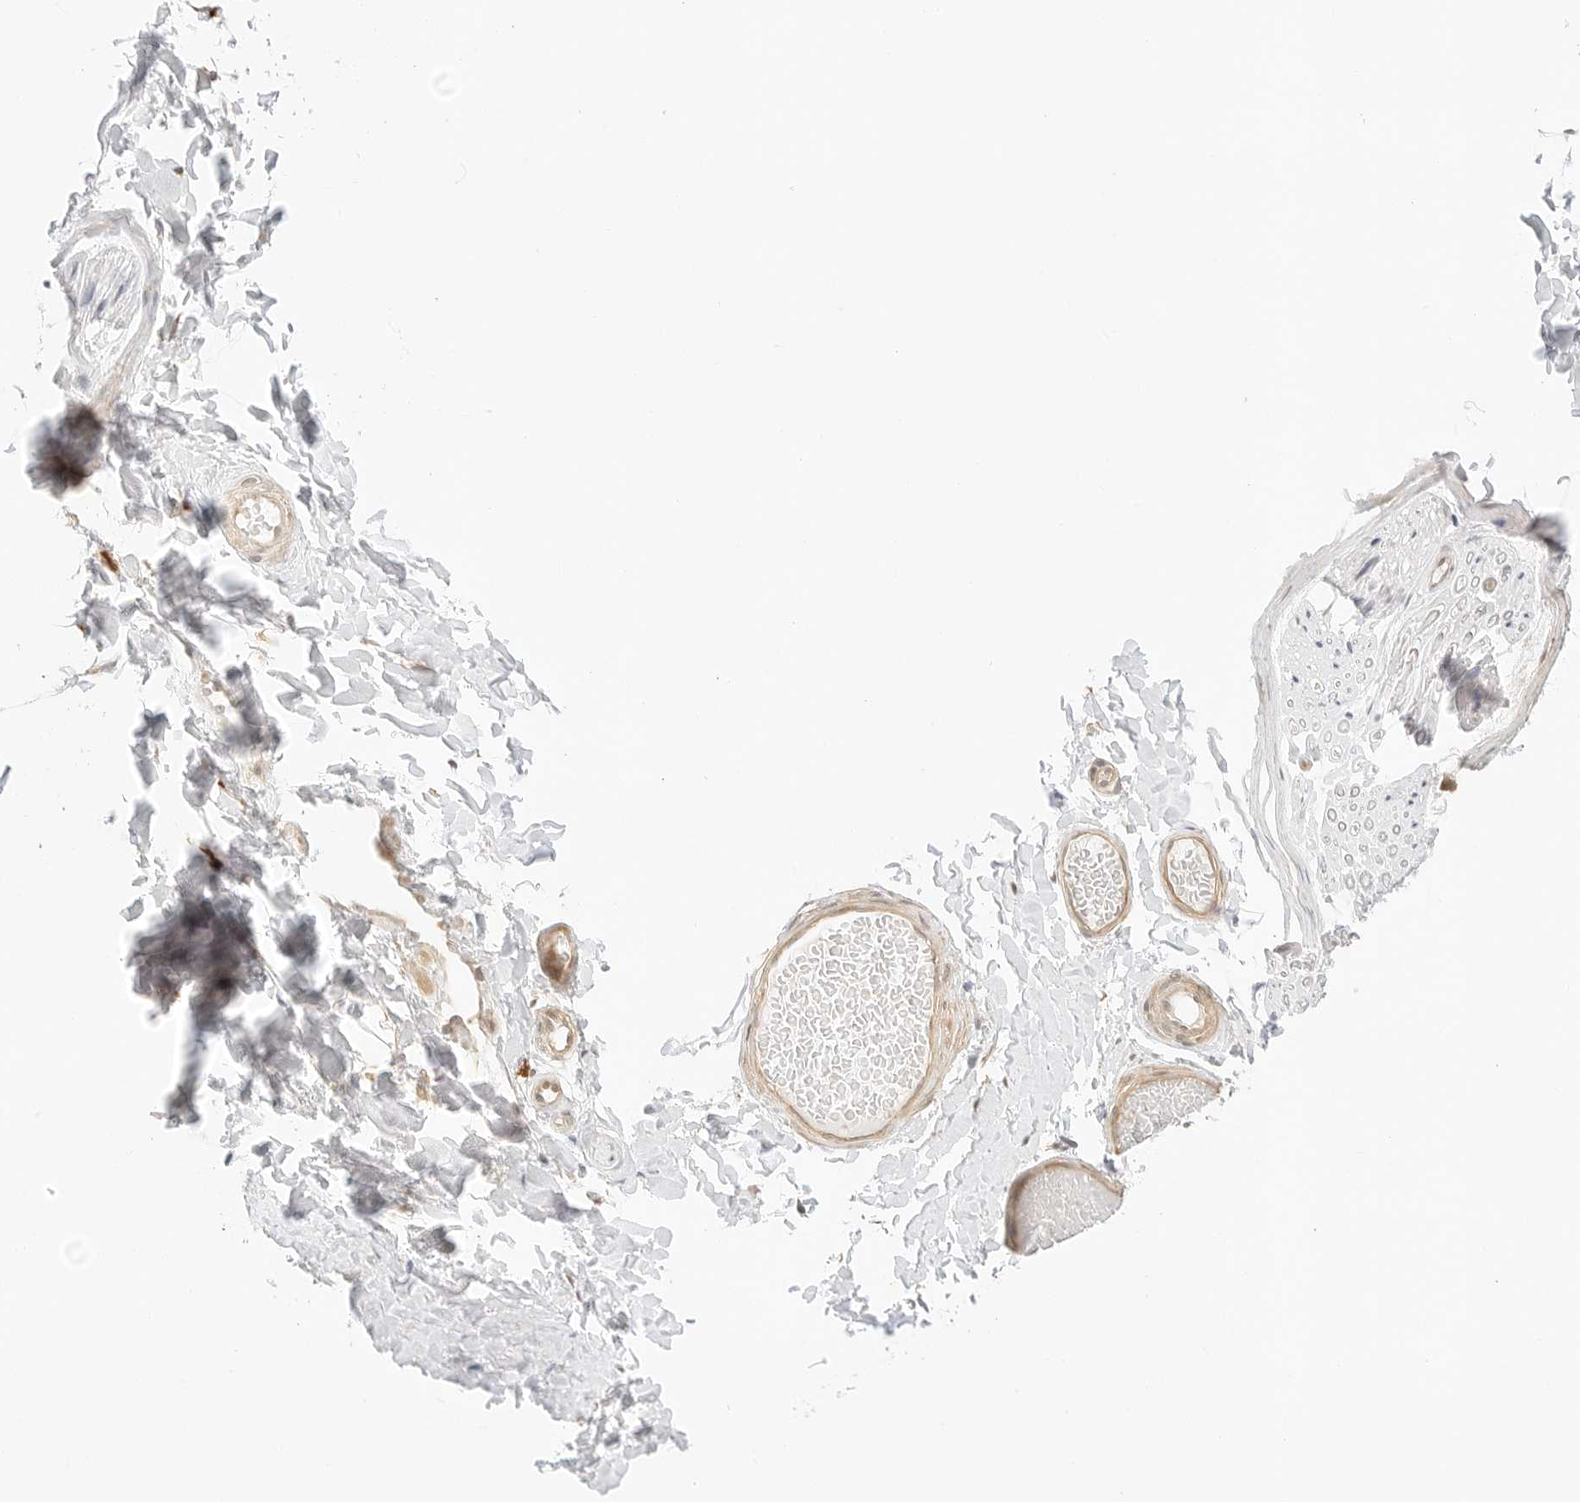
{"staining": {"intensity": "negative", "quantity": "none", "location": "none"}, "tissue": "adipose tissue", "cell_type": "Adipocytes", "image_type": "normal", "snomed": [{"axis": "morphology", "description": "Normal tissue, NOS"}, {"axis": "topography", "description": "Adipose tissue"}, {"axis": "topography", "description": "Vascular tissue"}, {"axis": "topography", "description": "Peripheral nerve tissue"}], "caption": "This micrograph is of normal adipose tissue stained with immunohistochemistry (IHC) to label a protein in brown with the nuclei are counter-stained blue. There is no staining in adipocytes.", "gene": "TEKT2", "patient": {"sex": "male", "age": 25}}